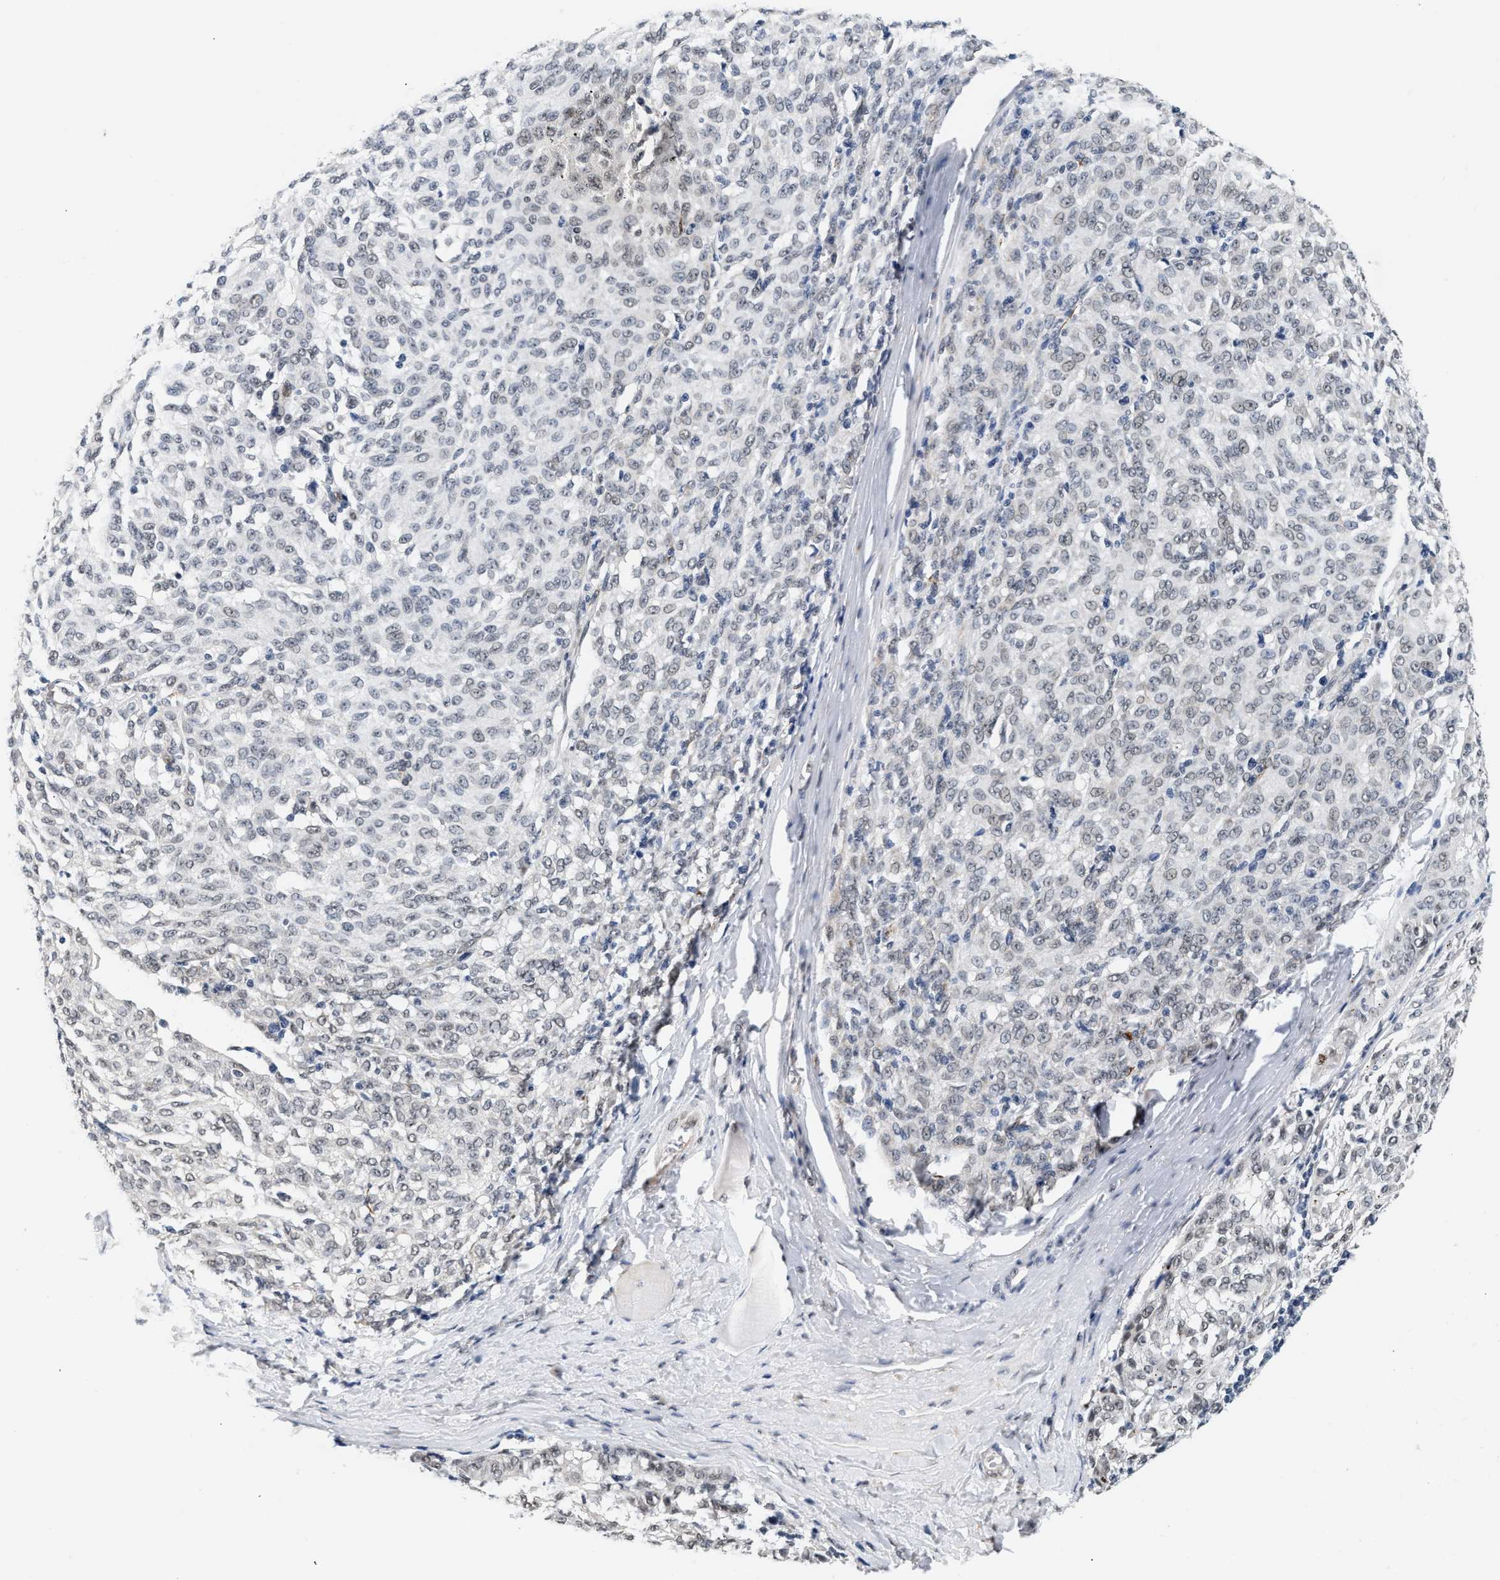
{"staining": {"intensity": "weak", "quantity": "<25%", "location": "nuclear"}, "tissue": "melanoma", "cell_type": "Tumor cells", "image_type": "cancer", "snomed": [{"axis": "morphology", "description": "Malignant melanoma, NOS"}, {"axis": "topography", "description": "Skin"}], "caption": "IHC histopathology image of human malignant melanoma stained for a protein (brown), which displays no positivity in tumor cells. (Brightfield microscopy of DAB (3,3'-diaminobenzidine) immunohistochemistry (IHC) at high magnification).", "gene": "THOC1", "patient": {"sex": "female", "age": 72}}